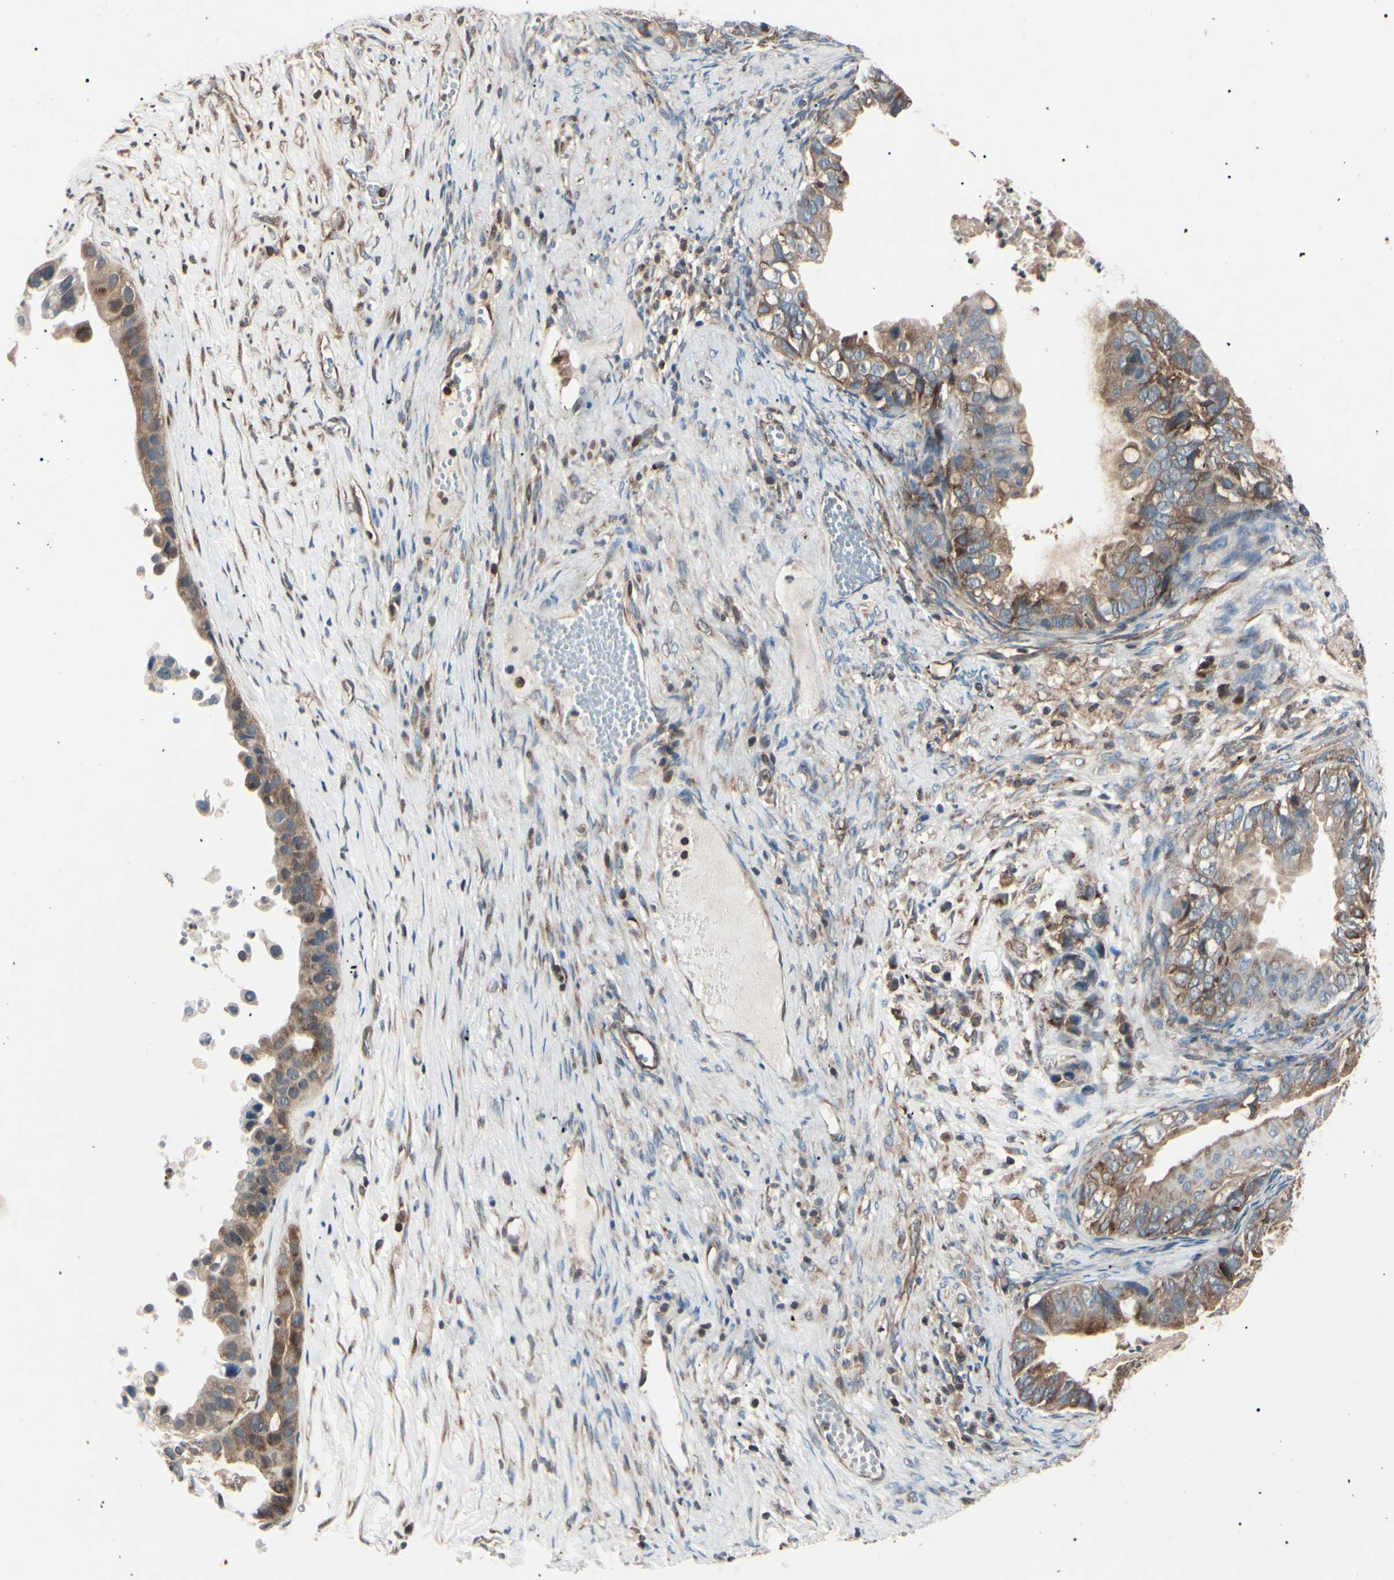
{"staining": {"intensity": "moderate", "quantity": ">75%", "location": "cytoplasmic/membranous"}, "tissue": "ovarian cancer", "cell_type": "Tumor cells", "image_type": "cancer", "snomed": [{"axis": "morphology", "description": "Cystadenocarcinoma, mucinous, NOS"}, {"axis": "topography", "description": "Ovary"}], "caption": "Ovarian cancer (mucinous cystadenocarcinoma) stained with a protein marker displays moderate staining in tumor cells.", "gene": "MAPRE1", "patient": {"sex": "female", "age": 80}}